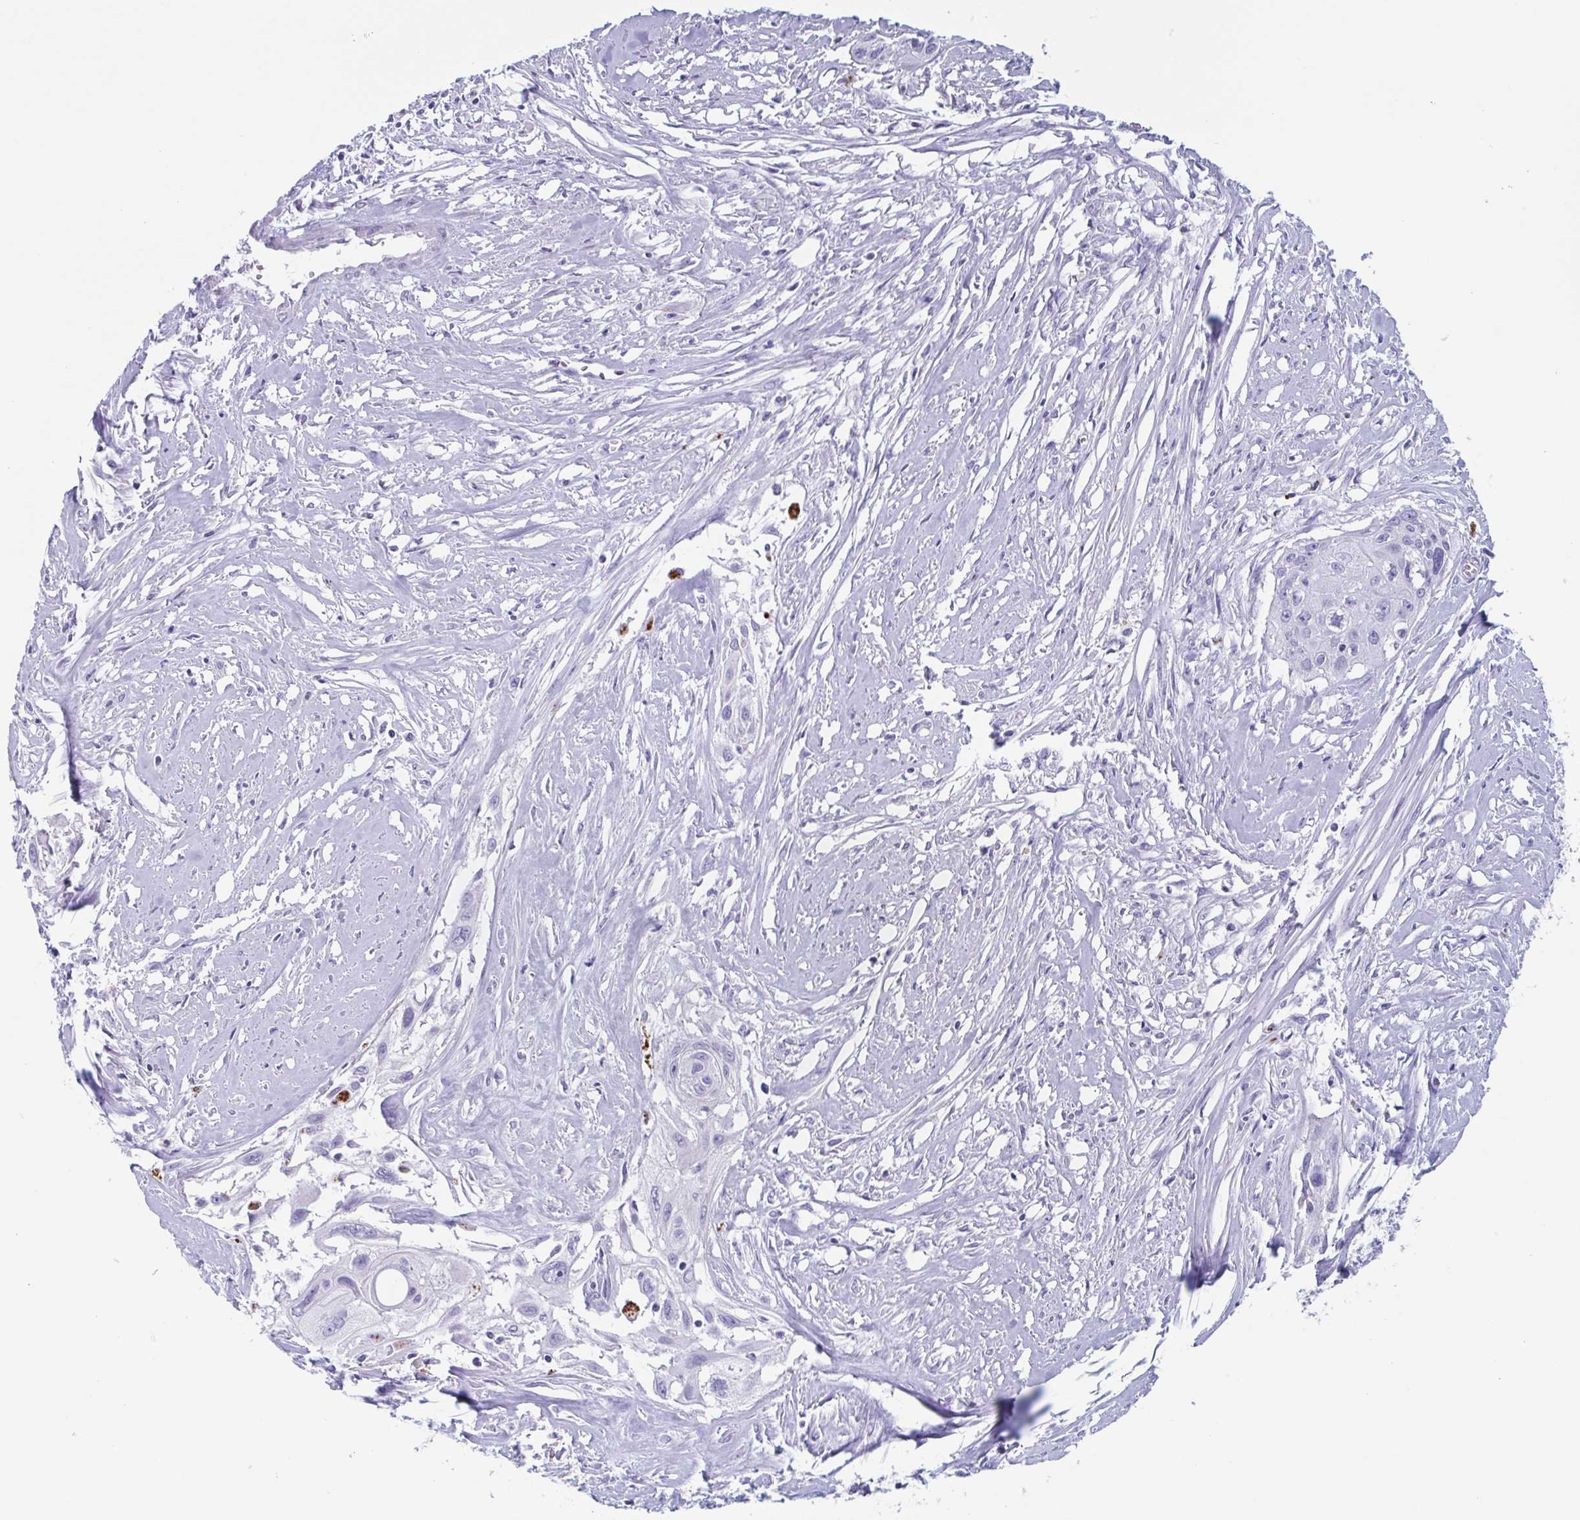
{"staining": {"intensity": "negative", "quantity": "none", "location": "none"}, "tissue": "cervical cancer", "cell_type": "Tumor cells", "image_type": "cancer", "snomed": [{"axis": "morphology", "description": "Squamous cell carcinoma, NOS"}, {"axis": "topography", "description": "Cervix"}], "caption": "This is an IHC photomicrograph of human cervical cancer (squamous cell carcinoma). There is no positivity in tumor cells.", "gene": "LYRM2", "patient": {"sex": "female", "age": 49}}